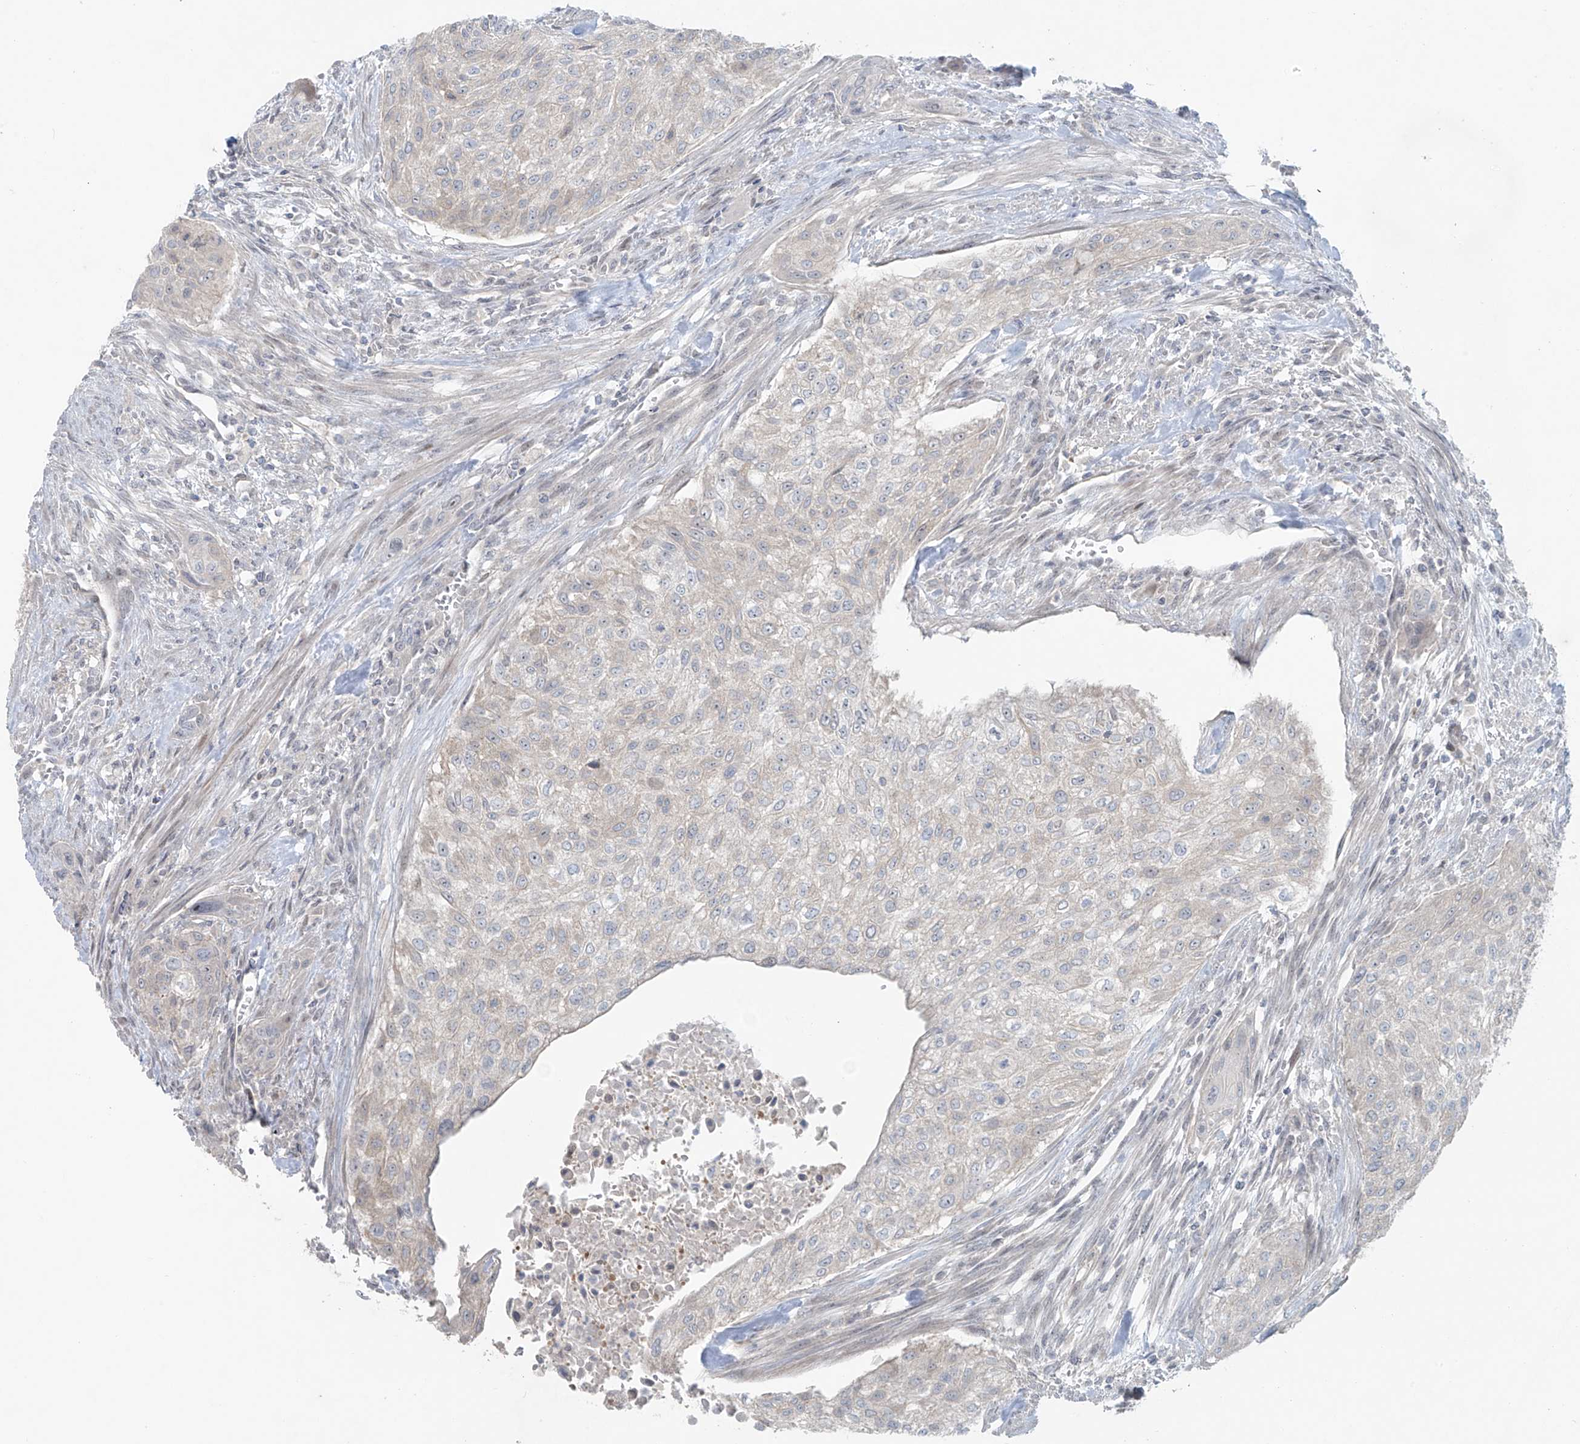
{"staining": {"intensity": "negative", "quantity": "none", "location": "none"}, "tissue": "urothelial cancer", "cell_type": "Tumor cells", "image_type": "cancer", "snomed": [{"axis": "morphology", "description": "Urothelial carcinoma, High grade"}, {"axis": "topography", "description": "Urinary bladder"}], "caption": "DAB immunohistochemical staining of human high-grade urothelial carcinoma demonstrates no significant positivity in tumor cells.", "gene": "PPAT", "patient": {"sex": "male", "age": 35}}